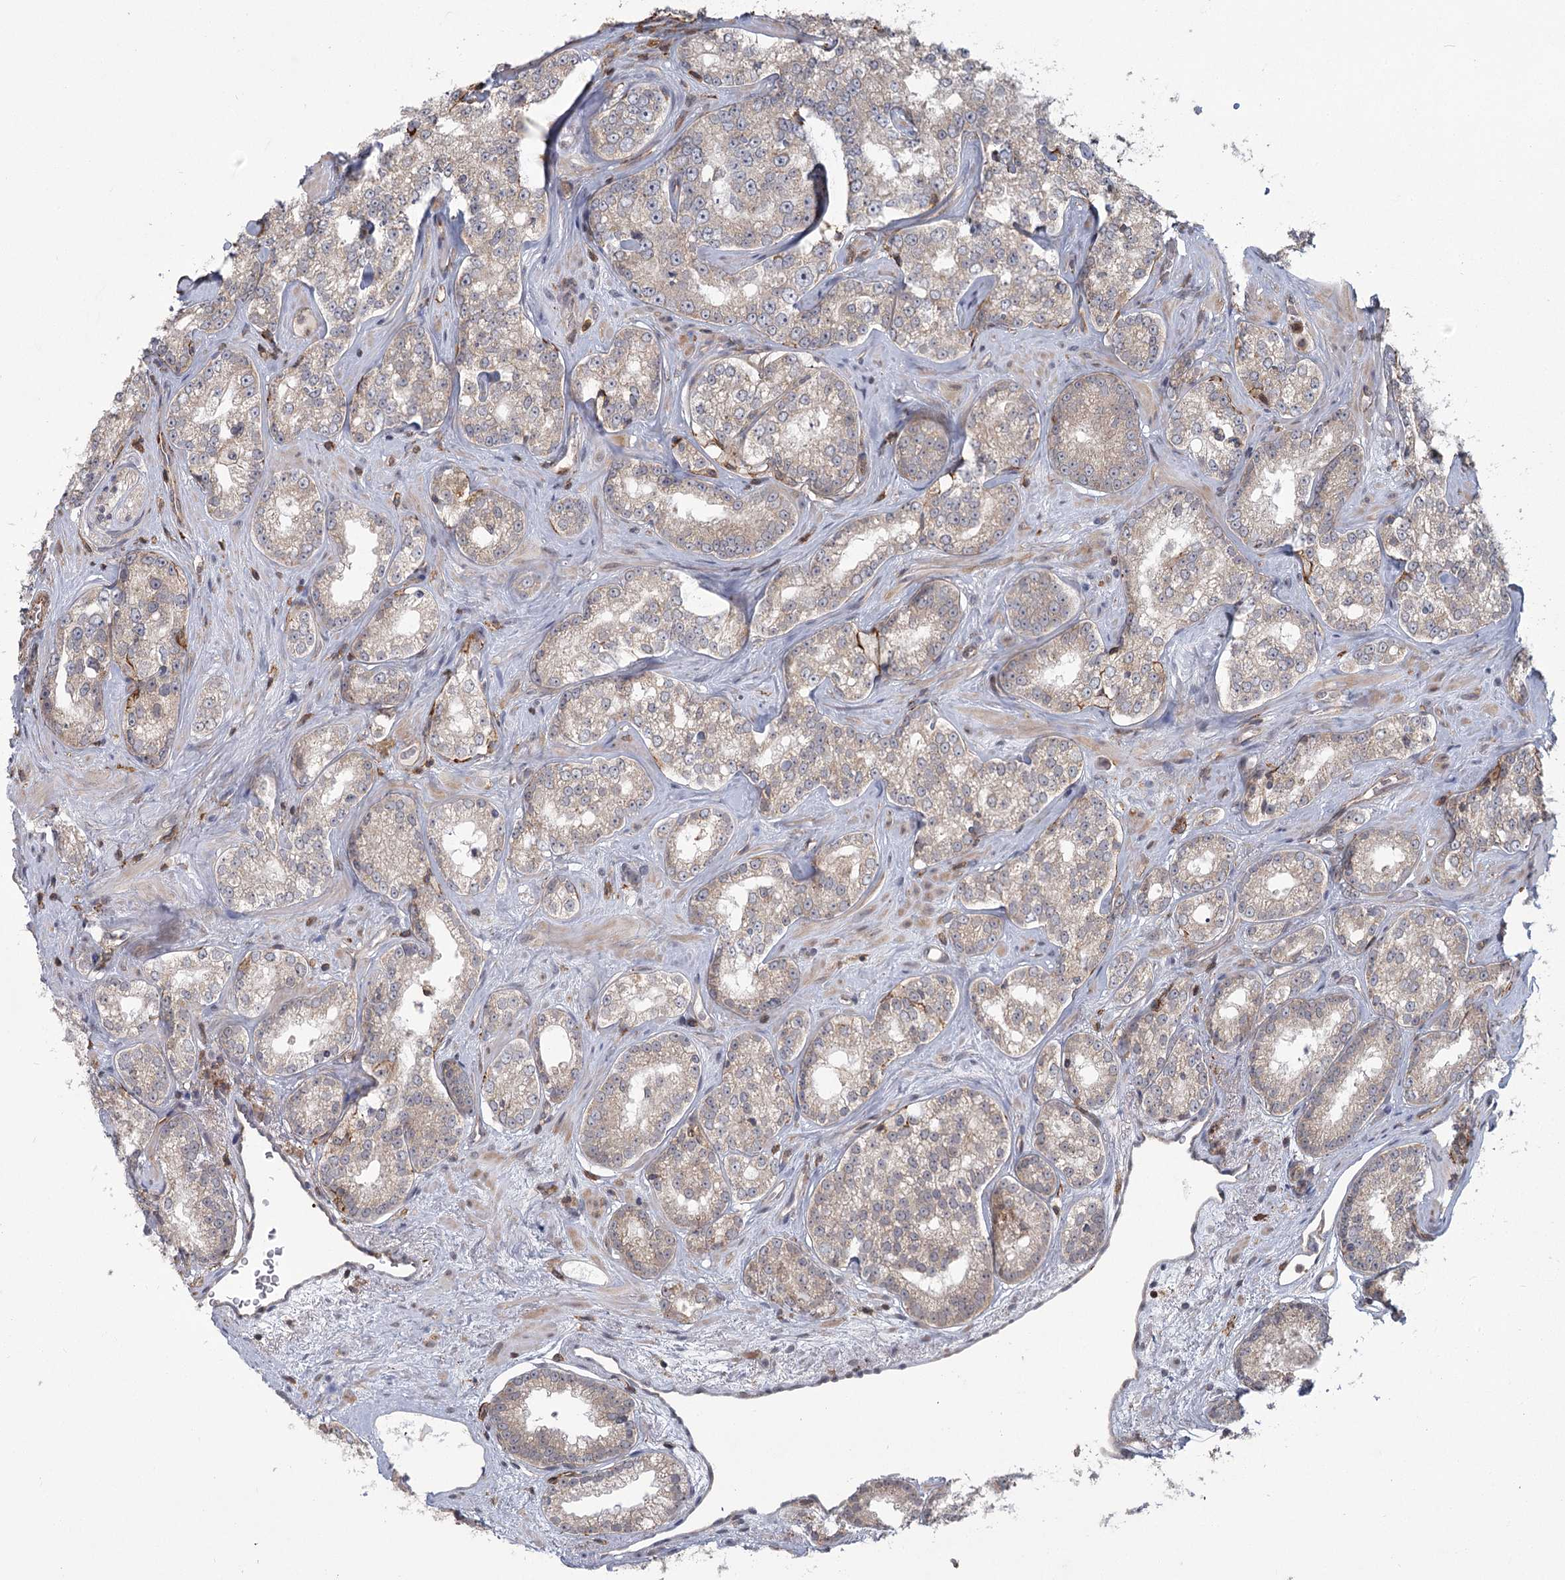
{"staining": {"intensity": "negative", "quantity": "none", "location": "none"}, "tissue": "prostate cancer", "cell_type": "Tumor cells", "image_type": "cancer", "snomed": [{"axis": "morphology", "description": "Normal tissue, NOS"}, {"axis": "morphology", "description": "Adenocarcinoma, High grade"}, {"axis": "topography", "description": "Prostate"}], "caption": "An IHC micrograph of prostate cancer (adenocarcinoma (high-grade)) is shown. There is no staining in tumor cells of prostate cancer (adenocarcinoma (high-grade)).", "gene": "MEPE", "patient": {"sex": "male", "age": 83}}